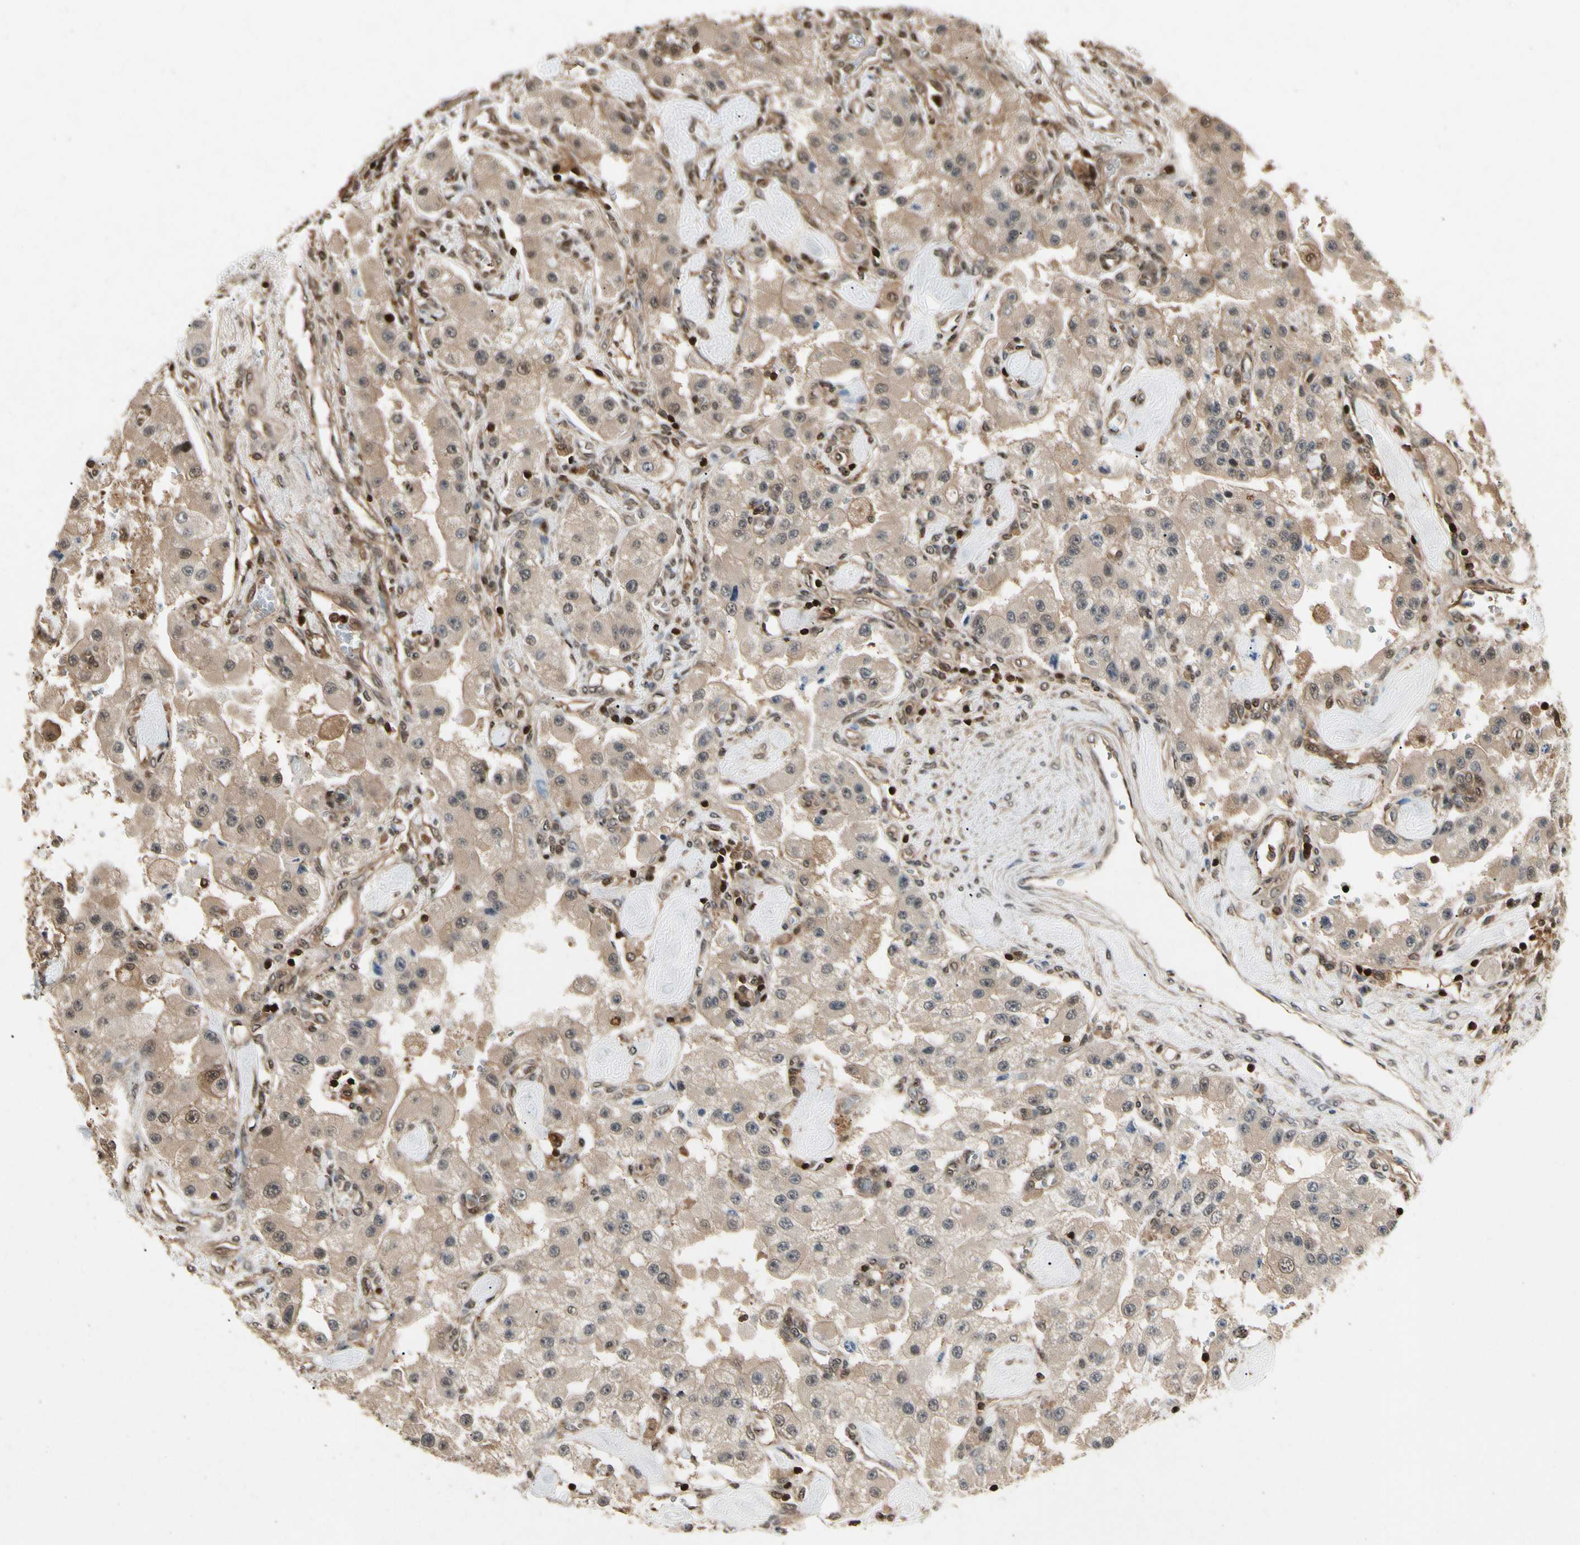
{"staining": {"intensity": "moderate", "quantity": ">75%", "location": "cytoplasmic/membranous"}, "tissue": "carcinoid", "cell_type": "Tumor cells", "image_type": "cancer", "snomed": [{"axis": "morphology", "description": "Carcinoid, malignant, NOS"}, {"axis": "topography", "description": "Pancreas"}], "caption": "There is medium levels of moderate cytoplasmic/membranous staining in tumor cells of carcinoid, as demonstrated by immunohistochemical staining (brown color).", "gene": "YWHAQ", "patient": {"sex": "male", "age": 41}}